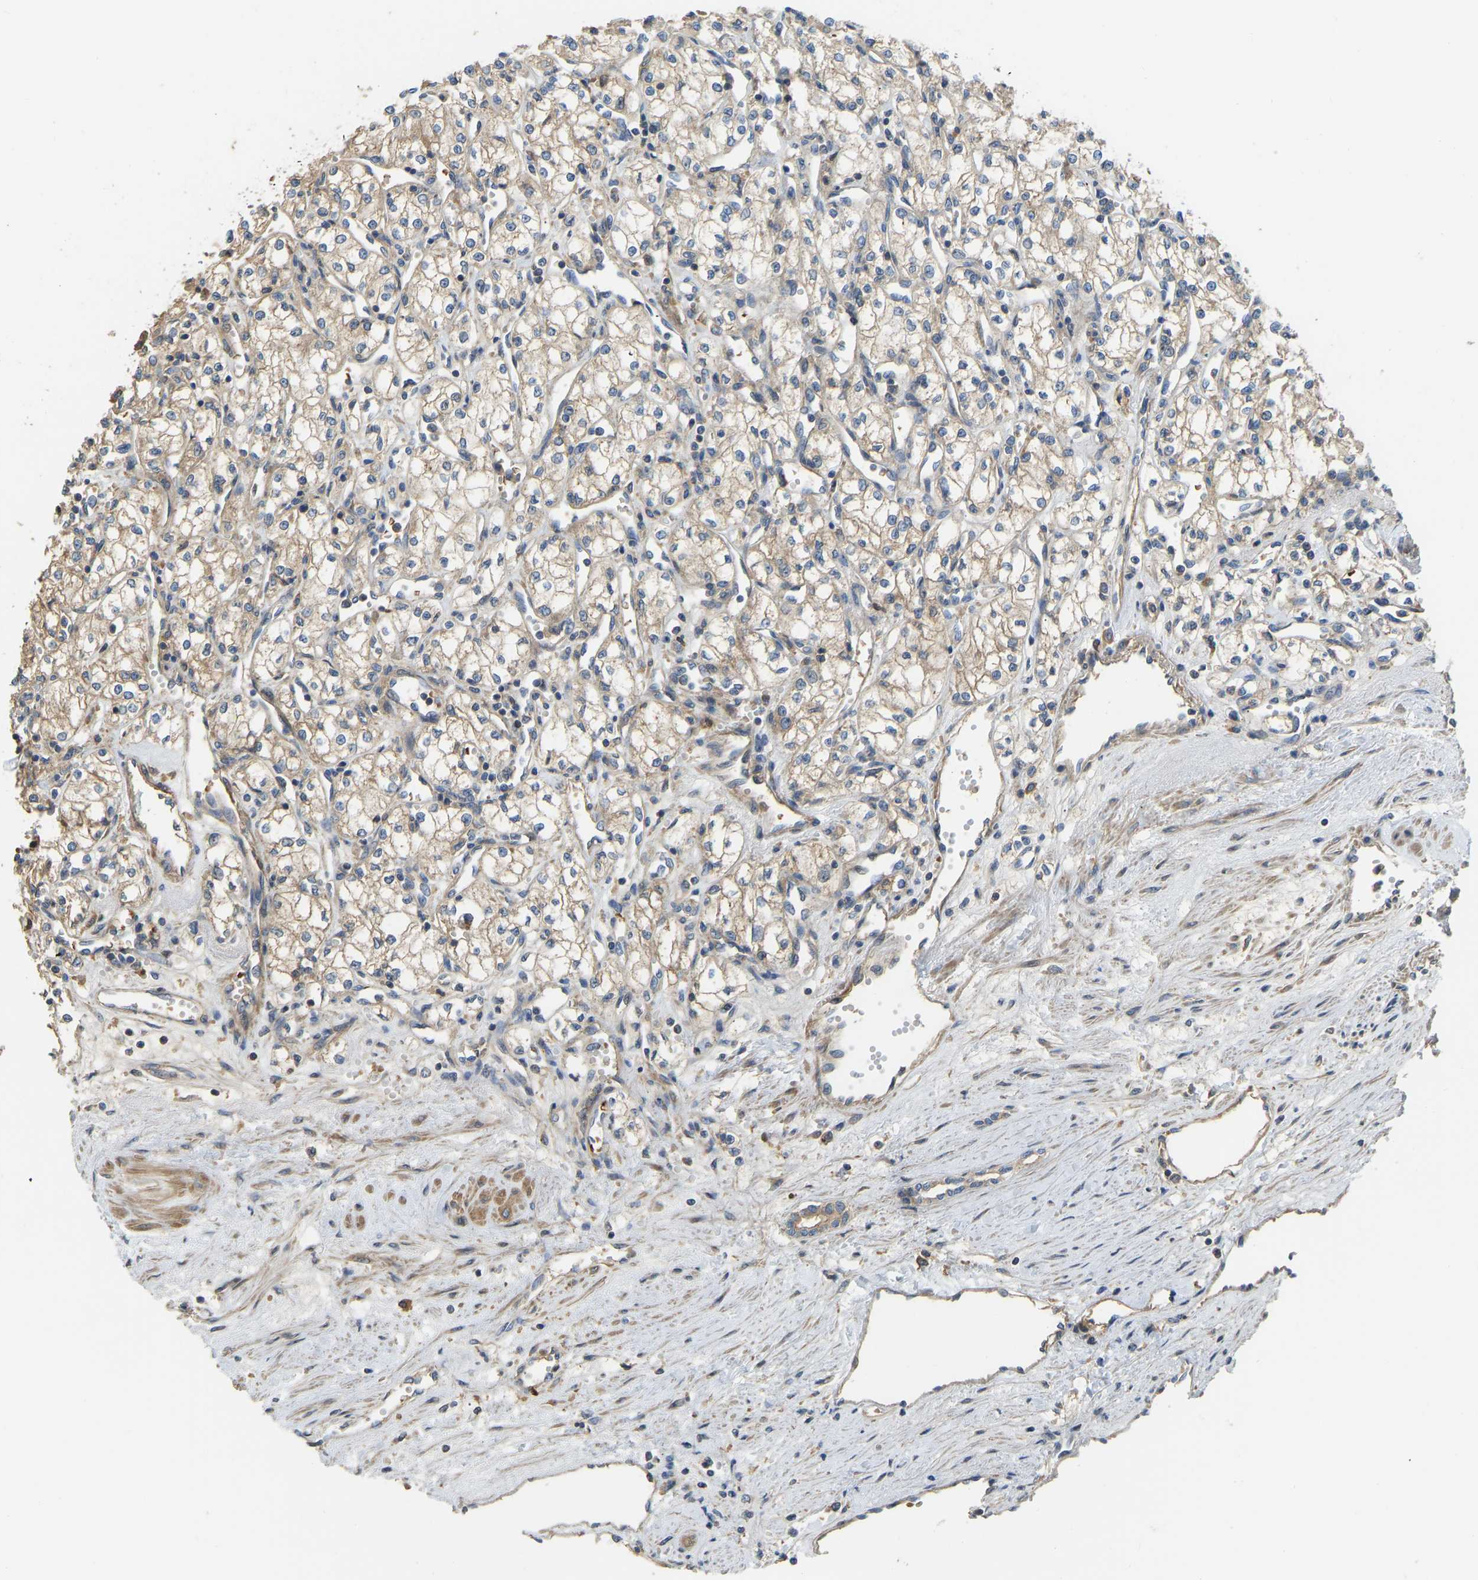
{"staining": {"intensity": "weak", "quantity": ">75%", "location": "cytoplasmic/membranous"}, "tissue": "renal cancer", "cell_type": "Tumor cells", "image_type": "cancer", "snomed": [{"axis": "morphology", "description": "Adenocarcinoma, NOS"}, {"axis": "topography", "description": "Kidney"}], "caption": "Immunohistochemical staining of renal adenocarcinoma shows low levels of weak cytoplasmic/membranous expression in approximately >75% of tumor cells.", "gene": "VCPKMT", "patient": {"sex": "male", "age": 59}}